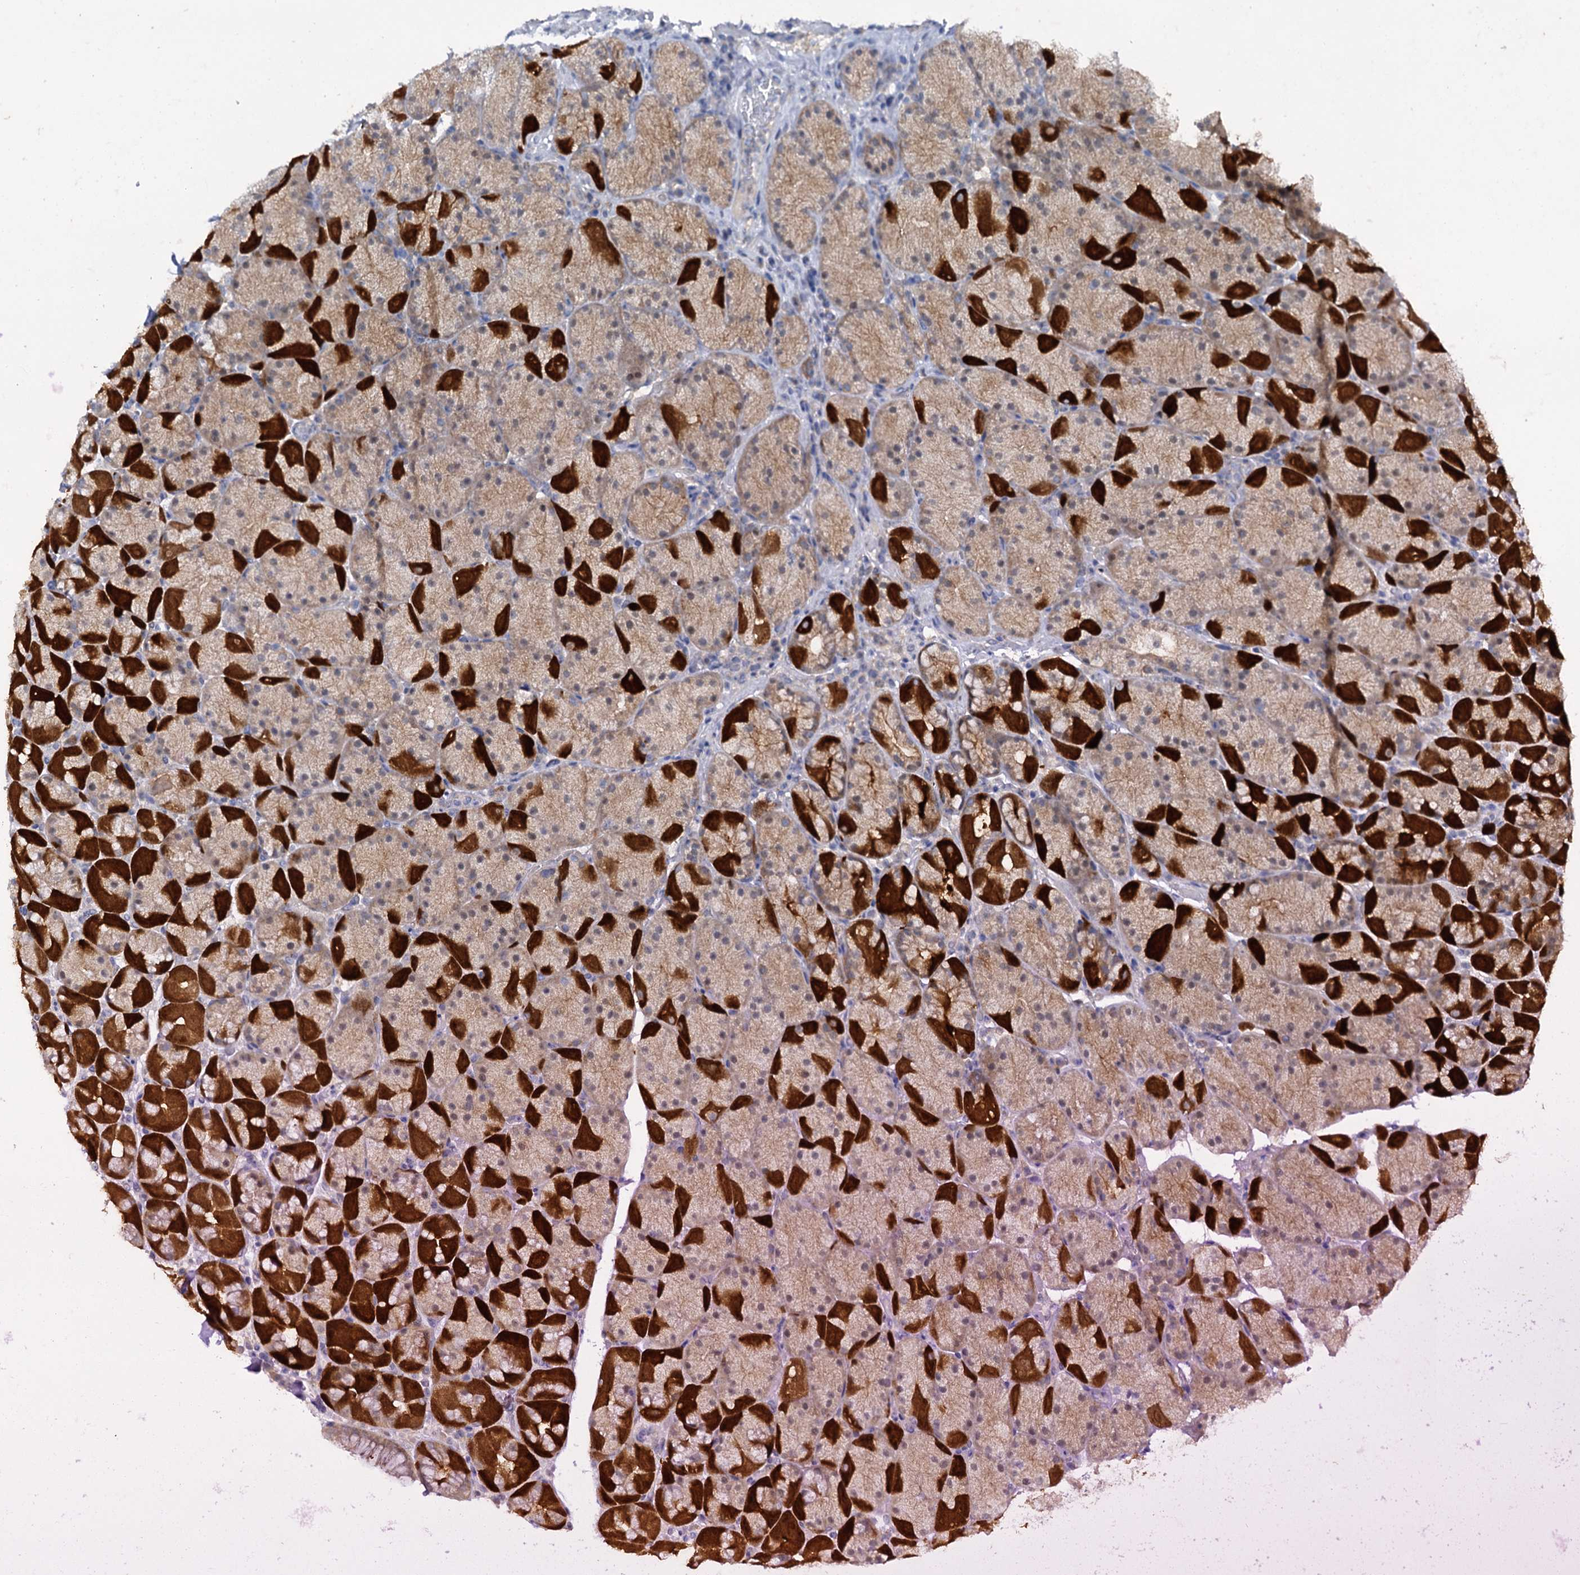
{"staining": {"intensity": "strong", "quantity": "25%-75%", "location": "cytoplasmic/membranous"}, "tissue": "stomach", "cell_type": "Glandular cells", "image_type": "normal", "snomed": [{"axis": "morphology", "description": "Normal tissue, NOS"}, {"axis": "topography", "description": "Stomach, upper"}, {"axis": "topography", "description": "Stomach, lower"}], "caption": "Approximately 25%-75% of glandular cells in benign human stomach show strong cytoplasmic/membranous protein positivity as visualized by brown immunohistochemical staining.", "gene": "MID1IP1", "patient": {"sex": "male", "age": 67}}